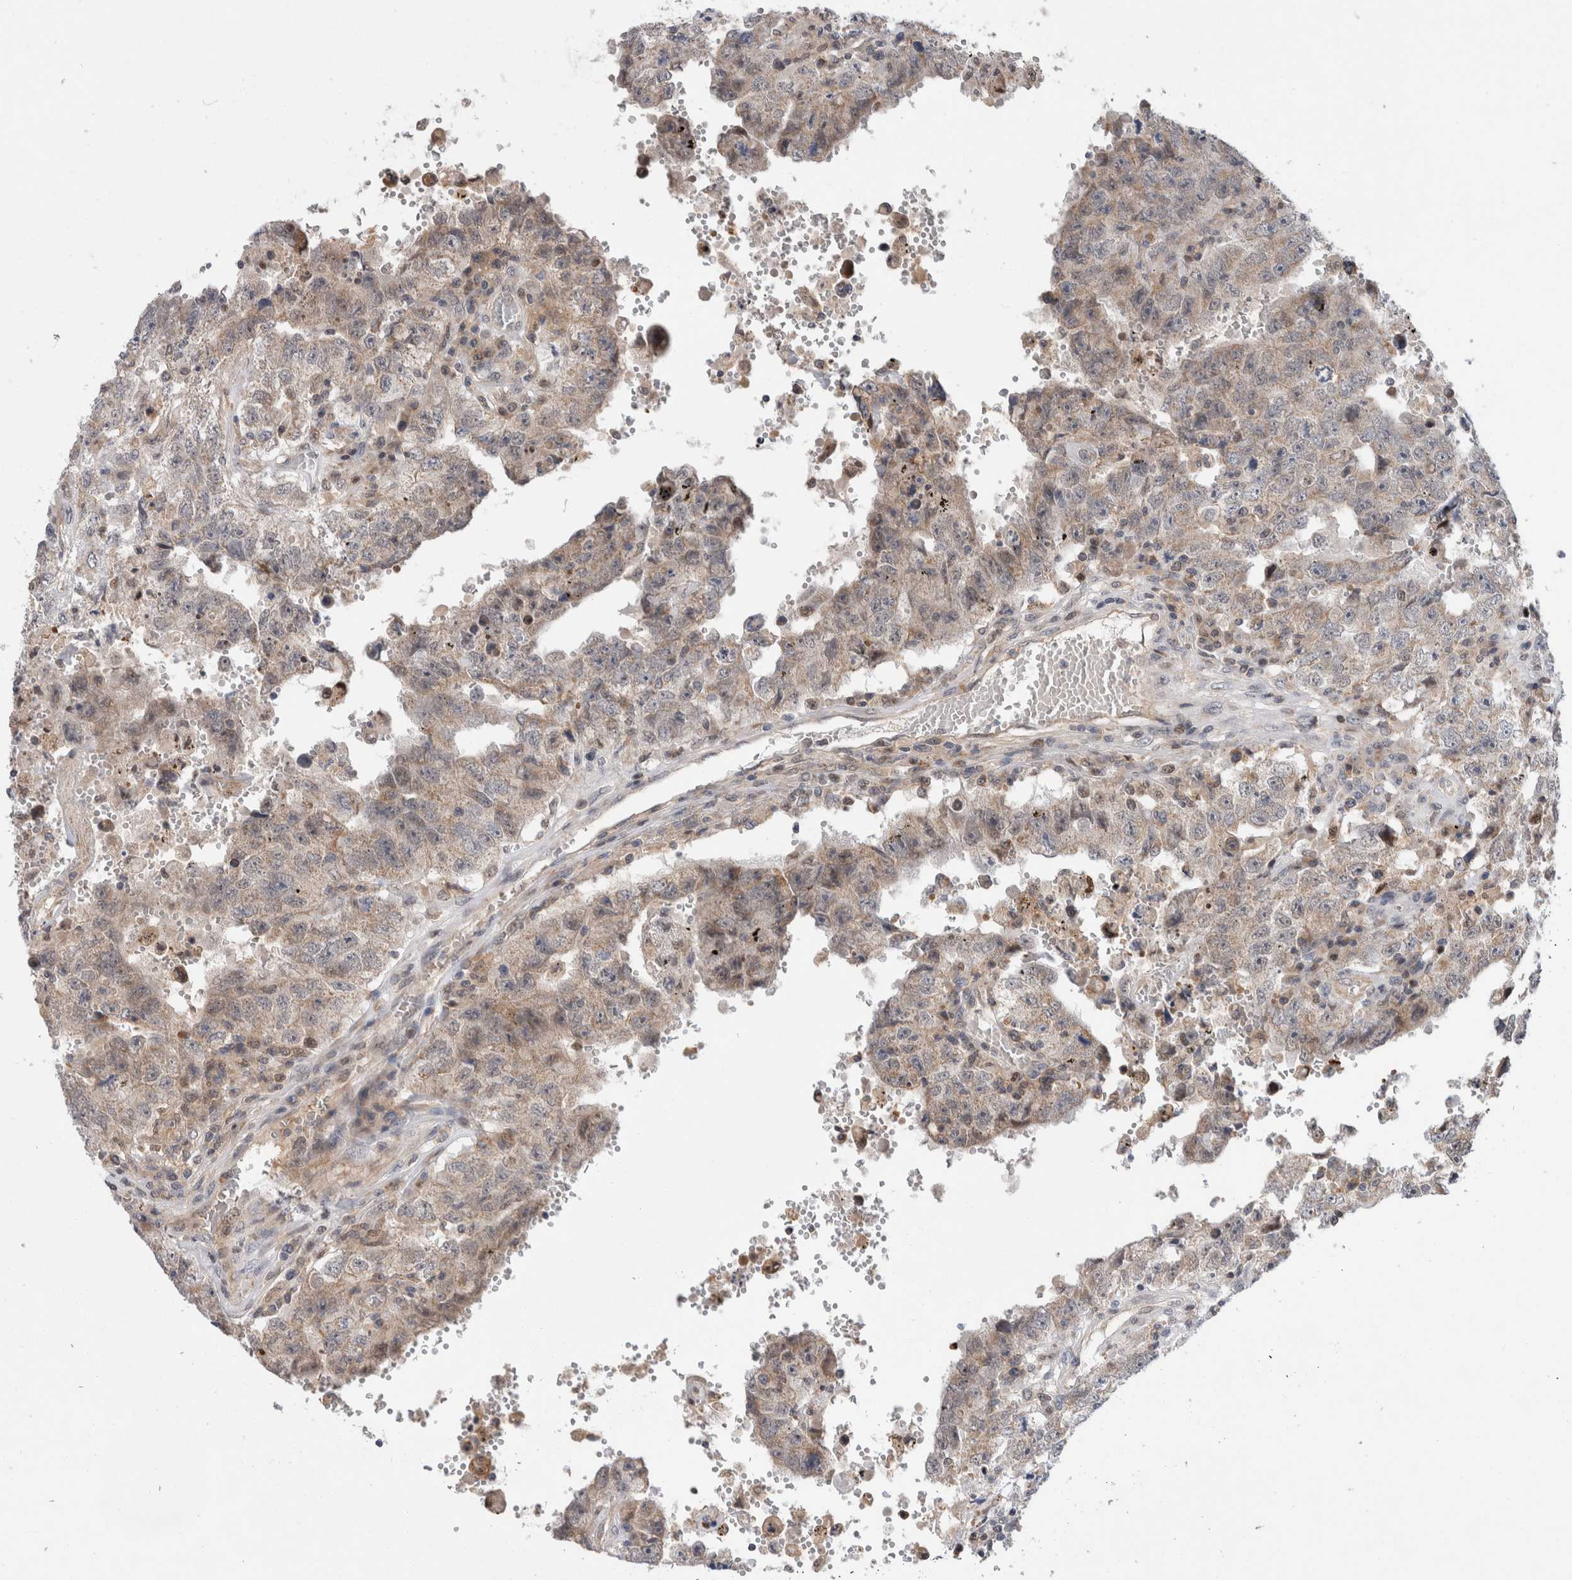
{"staining": {"intensity": "weak", "quantity": ">75%", "location": "cytoplasmic/membranous"}, "tissue": "testis cancer", "cell_type": "Tumor cells", "image_type": "cancer", "snomed": [{"axis": "morphology", "description": "Carcinoma, Embryonal, NOS"}, {"axis": "topography", "description": "Testis"}], "caption": "IHC photomicrograph of testis cancer stained for a protein (brown), which demonstrates low levels of weak cytoplasmic/membranous staining in about >75% of tumor cells.", "gene": "MRPL37", "patient": {"sex": "male", "age": 26}}